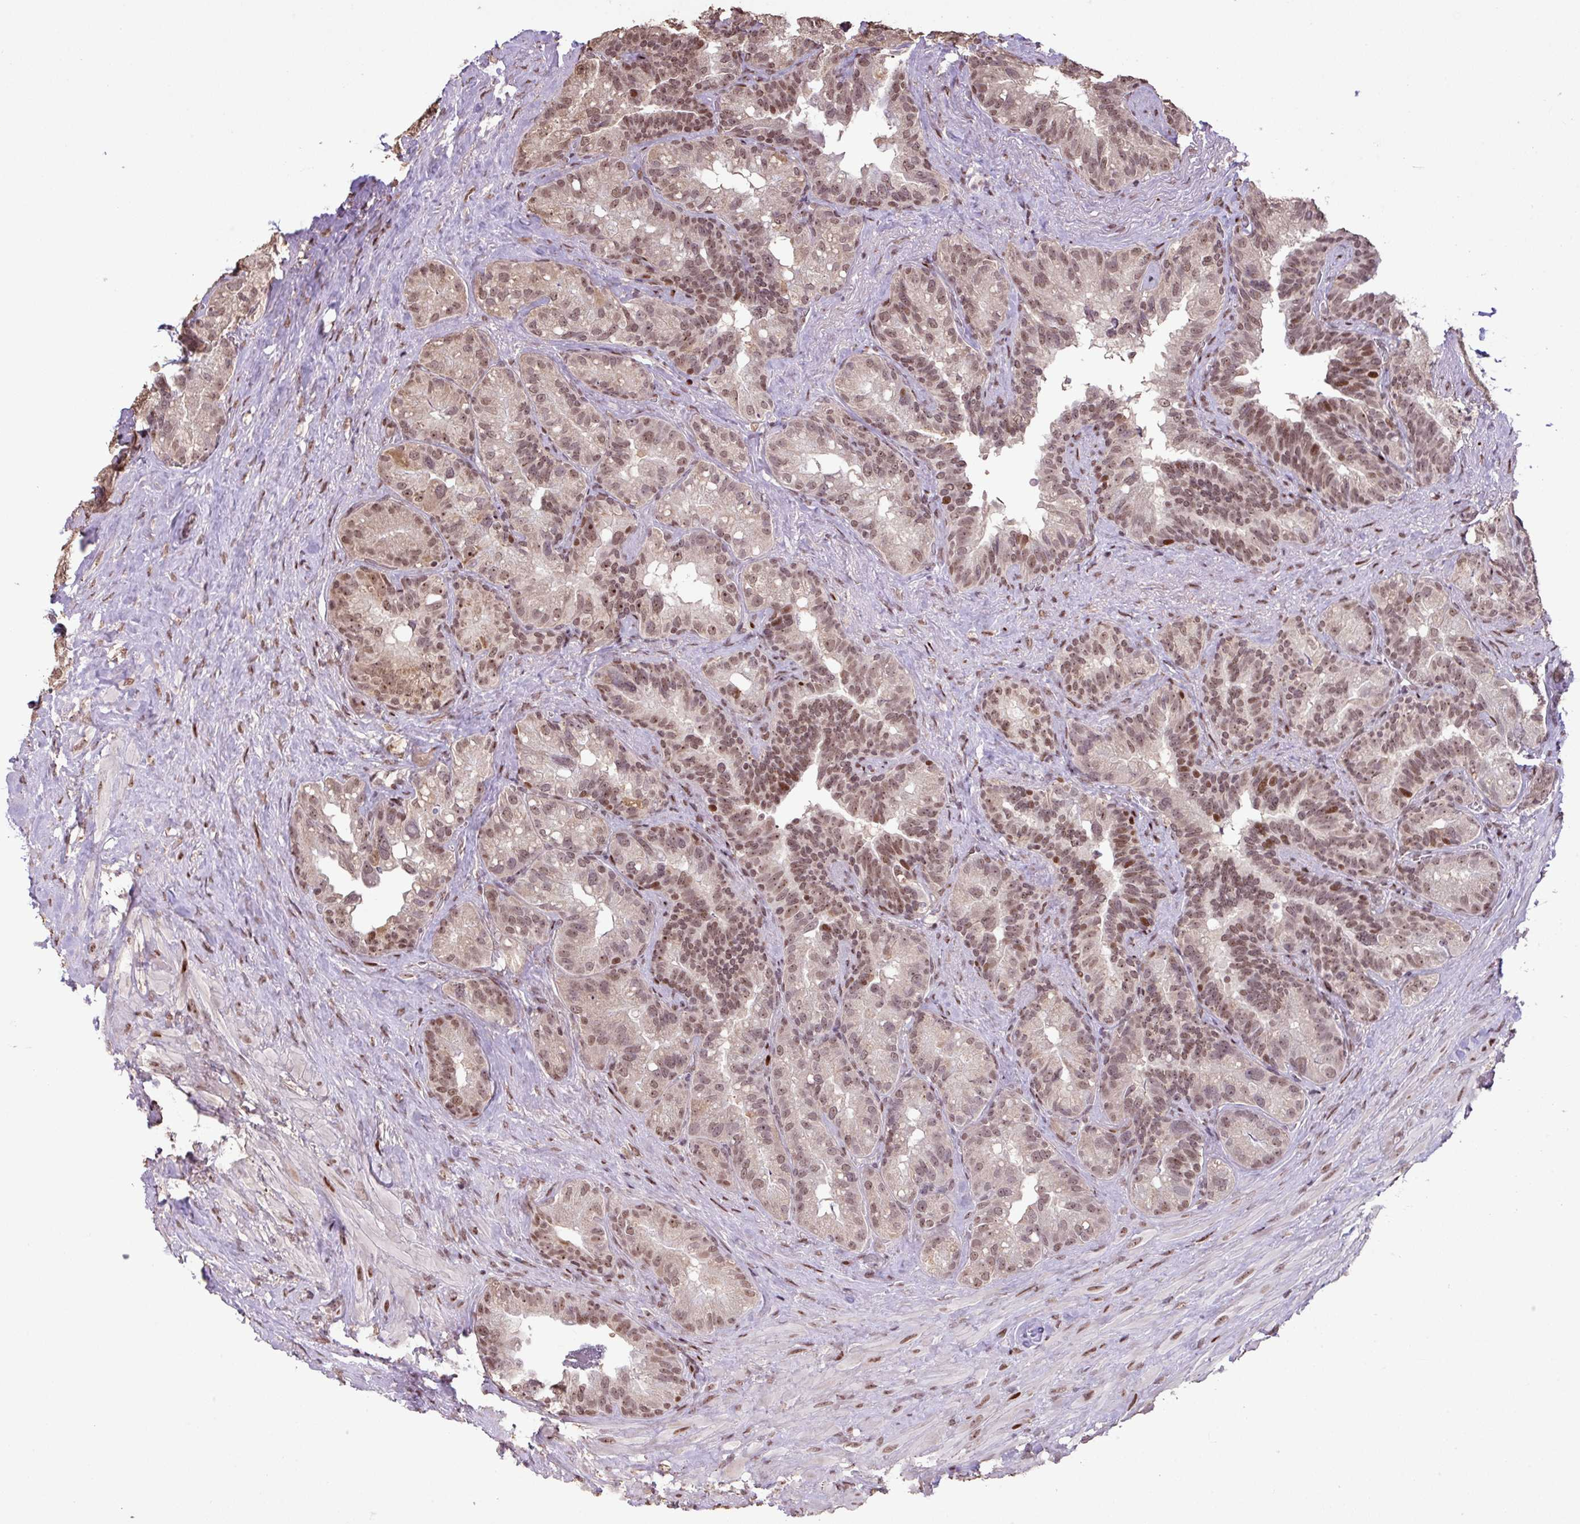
{"staining": {"intensity": "moderate", "quantity": ">75%", "location": "nuclear"}, "tissue": "seminal vesicle", "cell_type": "Glandular cells", "image_type": "normal", "snomed": [{"axis": "morphology", "description": "Normal tissue, NOS"}, {"axis": "topography", "description": "Seminal veicle"}], "caption": "Immunohistochemistry (IHC) histopathology image of unremarkable seminal vesicle: human seminal vesicle stained using IHC shows medium levels of moderate protein expression localized specifically in the nuclear of glandular cells, appearing as a nuclear brown color.", "gene": "ZNF709", "patient": {"sex": "male", "age": 60}}